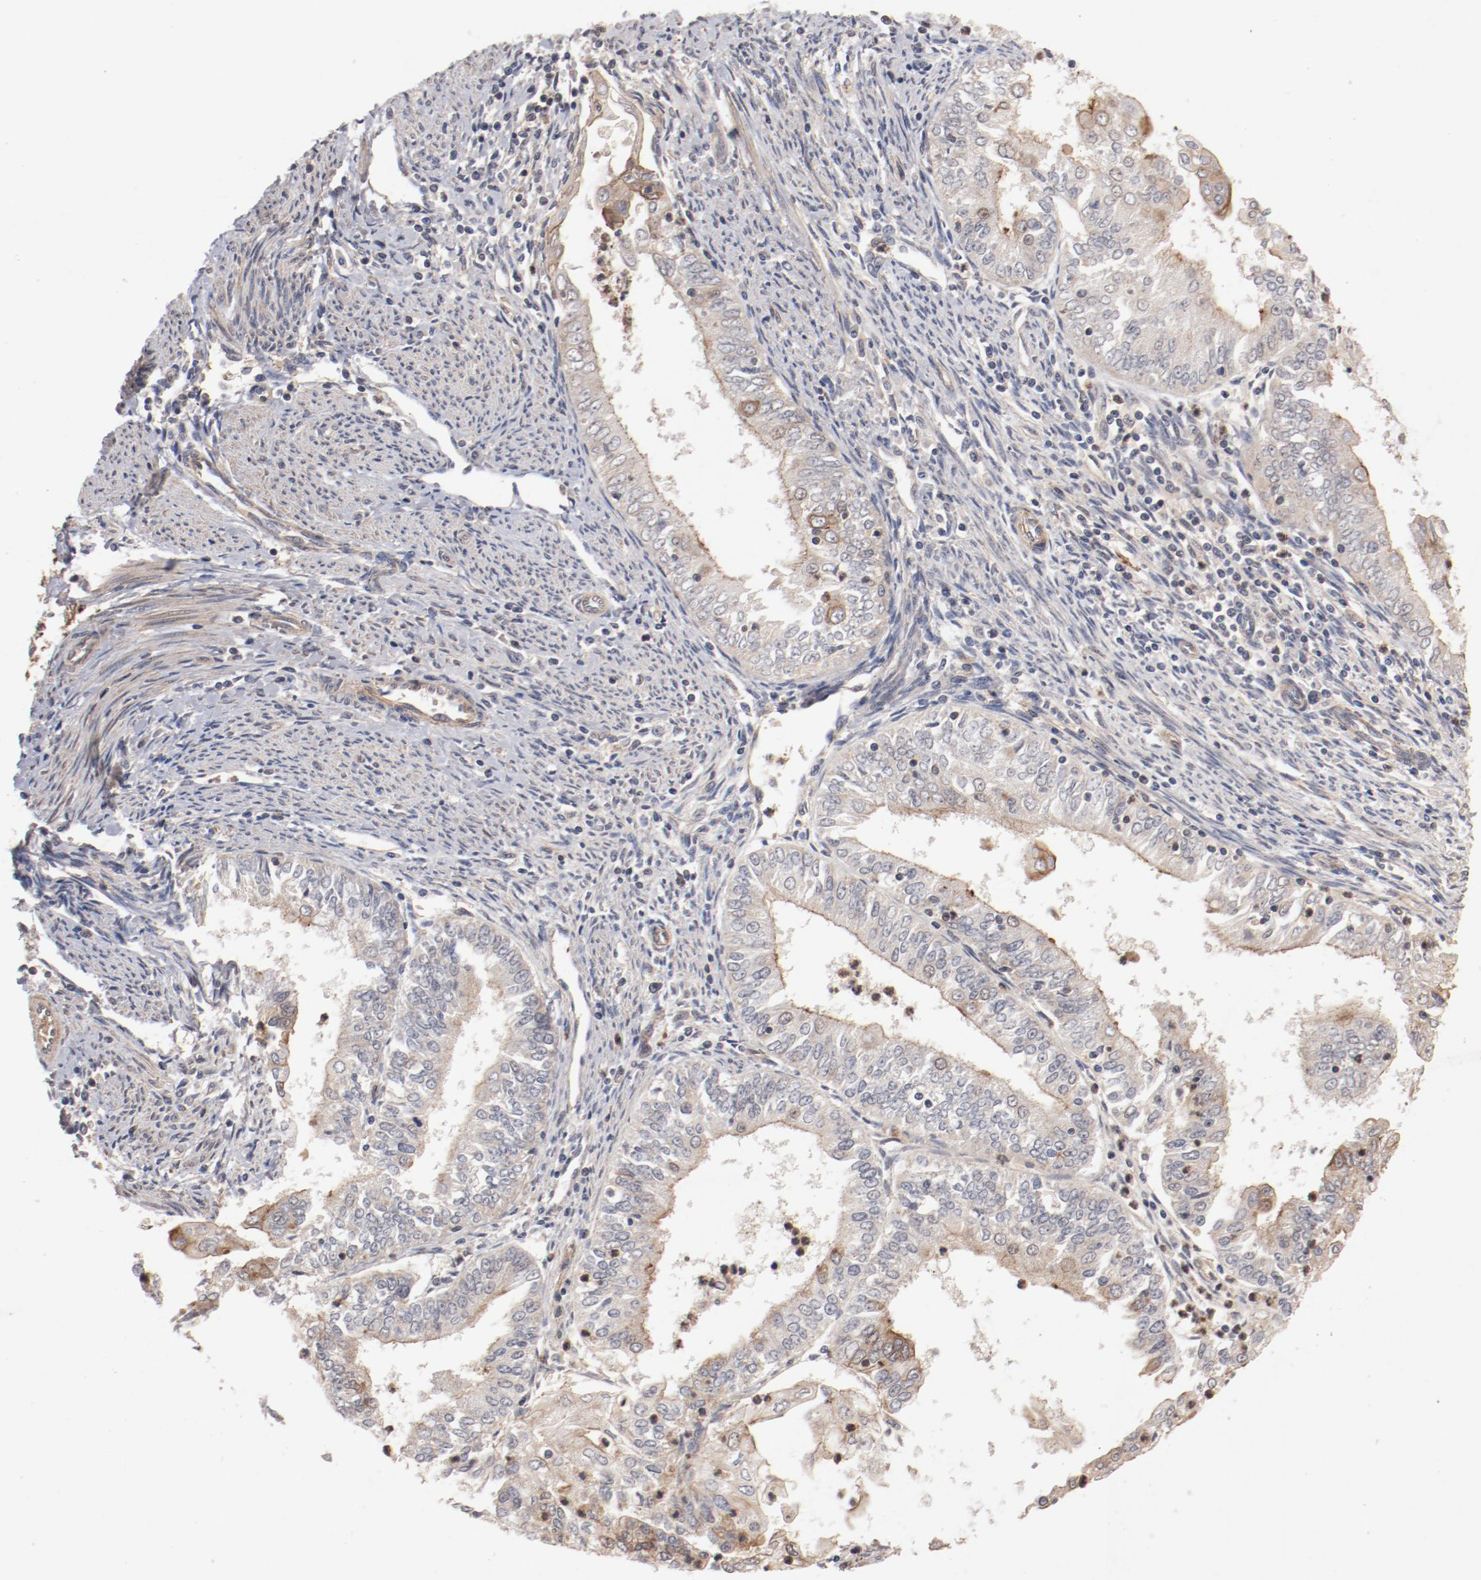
{"staining": {"intensity": "weak", "quantity": ">75%", "location": "cytoplasmic/membranous"}, "tissue": "endometrial cancer", "cell_type": "Tumor cells", "image_type": "cancer", "snomed": [{"axis": "morphology", "description": "Adenocarcinoma, NOS"}, {"axis": "topography", "description": "Endometrium"}], "caption": "The immunohistochemical stain labels weak cytoplasmic/membranous expression in tumor cells of endometrial cancer (adenocarcinoma) tissue.", "gene": "GUF1", "patient": {"sex": "female", "age": 75}}